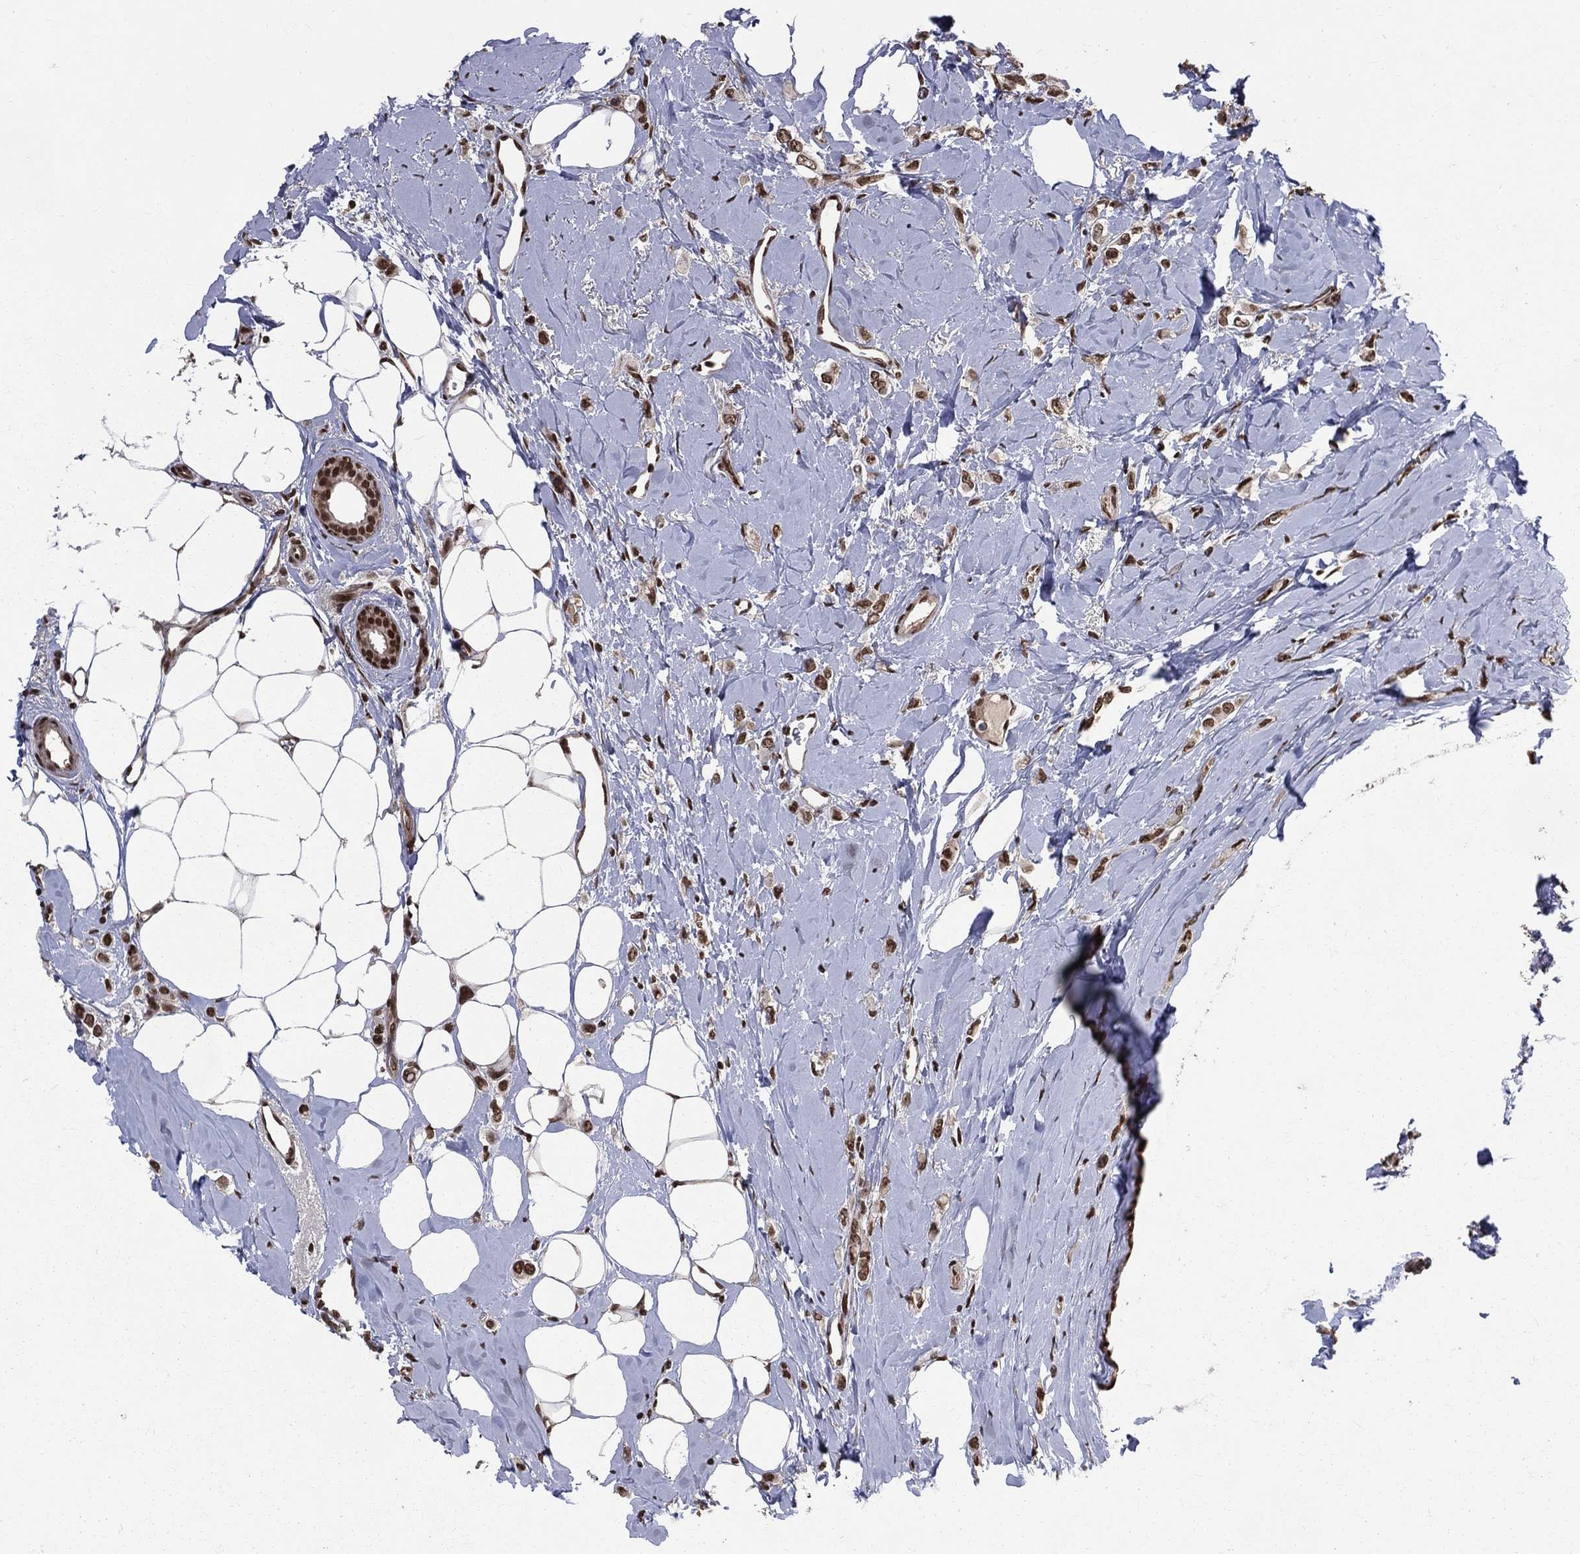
{"staining": {"intensity": "strong", "quantity": ">75%", "location": "nuclear"}, "tissue": "breast cancer", "cell_type": "Tumor cells", "image_type": "cancer", "snomed": [{"axis": "morphology", "description": "Lobular carcinoma"}, {"axis": "topography", "description": "Breast"}], "caption": "IHC photomicrograph of breast cancer stained for a protein (brown), which demonstrates high levels of strong nuclear expression in about >75% of tumor cells.", "gene": "SMC3", "patient": {"sex": "female", "age": 66}}